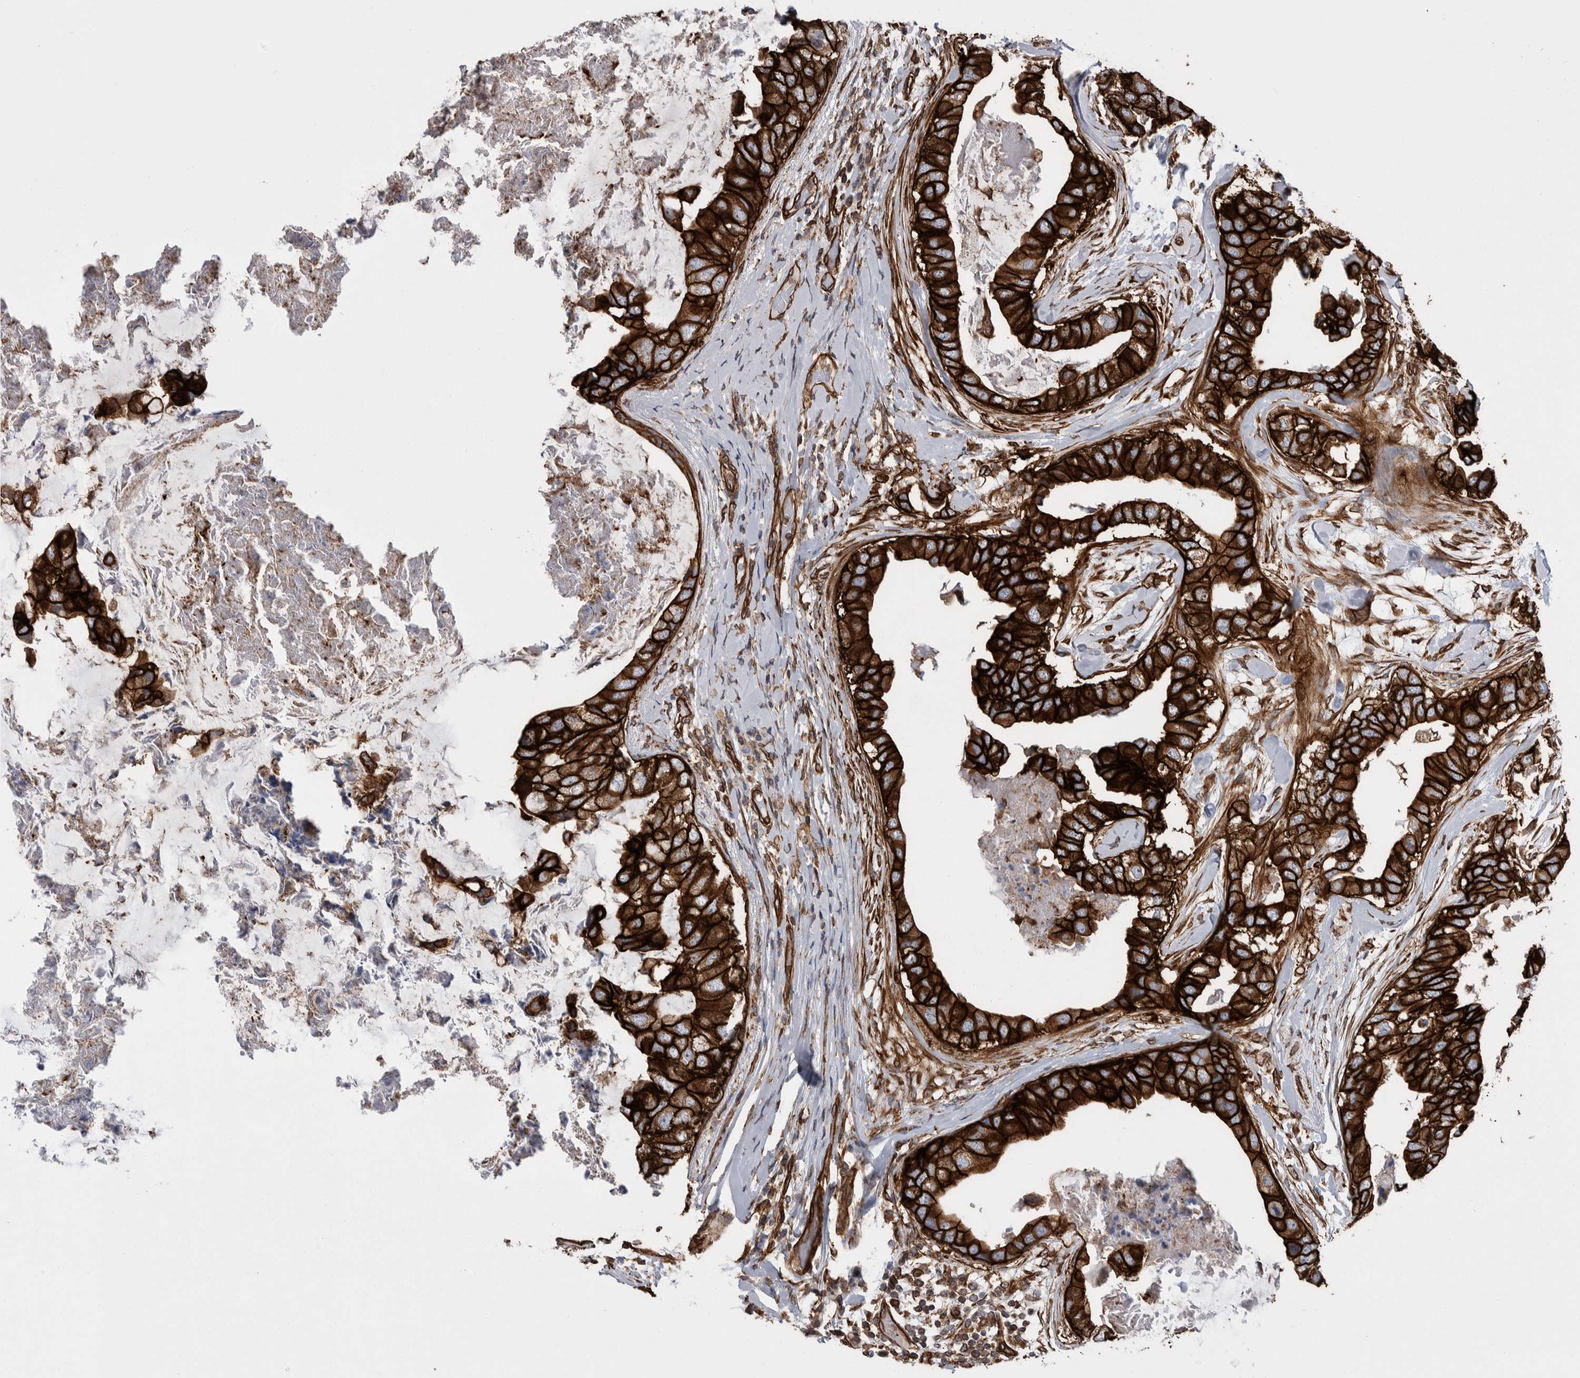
{"staining": {"intensity": "strong", "quantity": ">75%", "location": "cytoplasmic/membranous"}, "tissue": "breast cancer", "cell_type": "Tumor cells", "image_type": "cancer", "snomed": [{"axis": "morphology", "description": "Duct carcinoma"}, {"axis": "topography", "description": "Breast"}], "caption": "IHC (DAB) staining of human breast cancer (intraductal carcinoma) reveals strong cytoplasmic/membranous protein staining in approximately >75% of tumor cells.", "gene": "KIF12", "patient": {"sex": "female", "age": 40}}